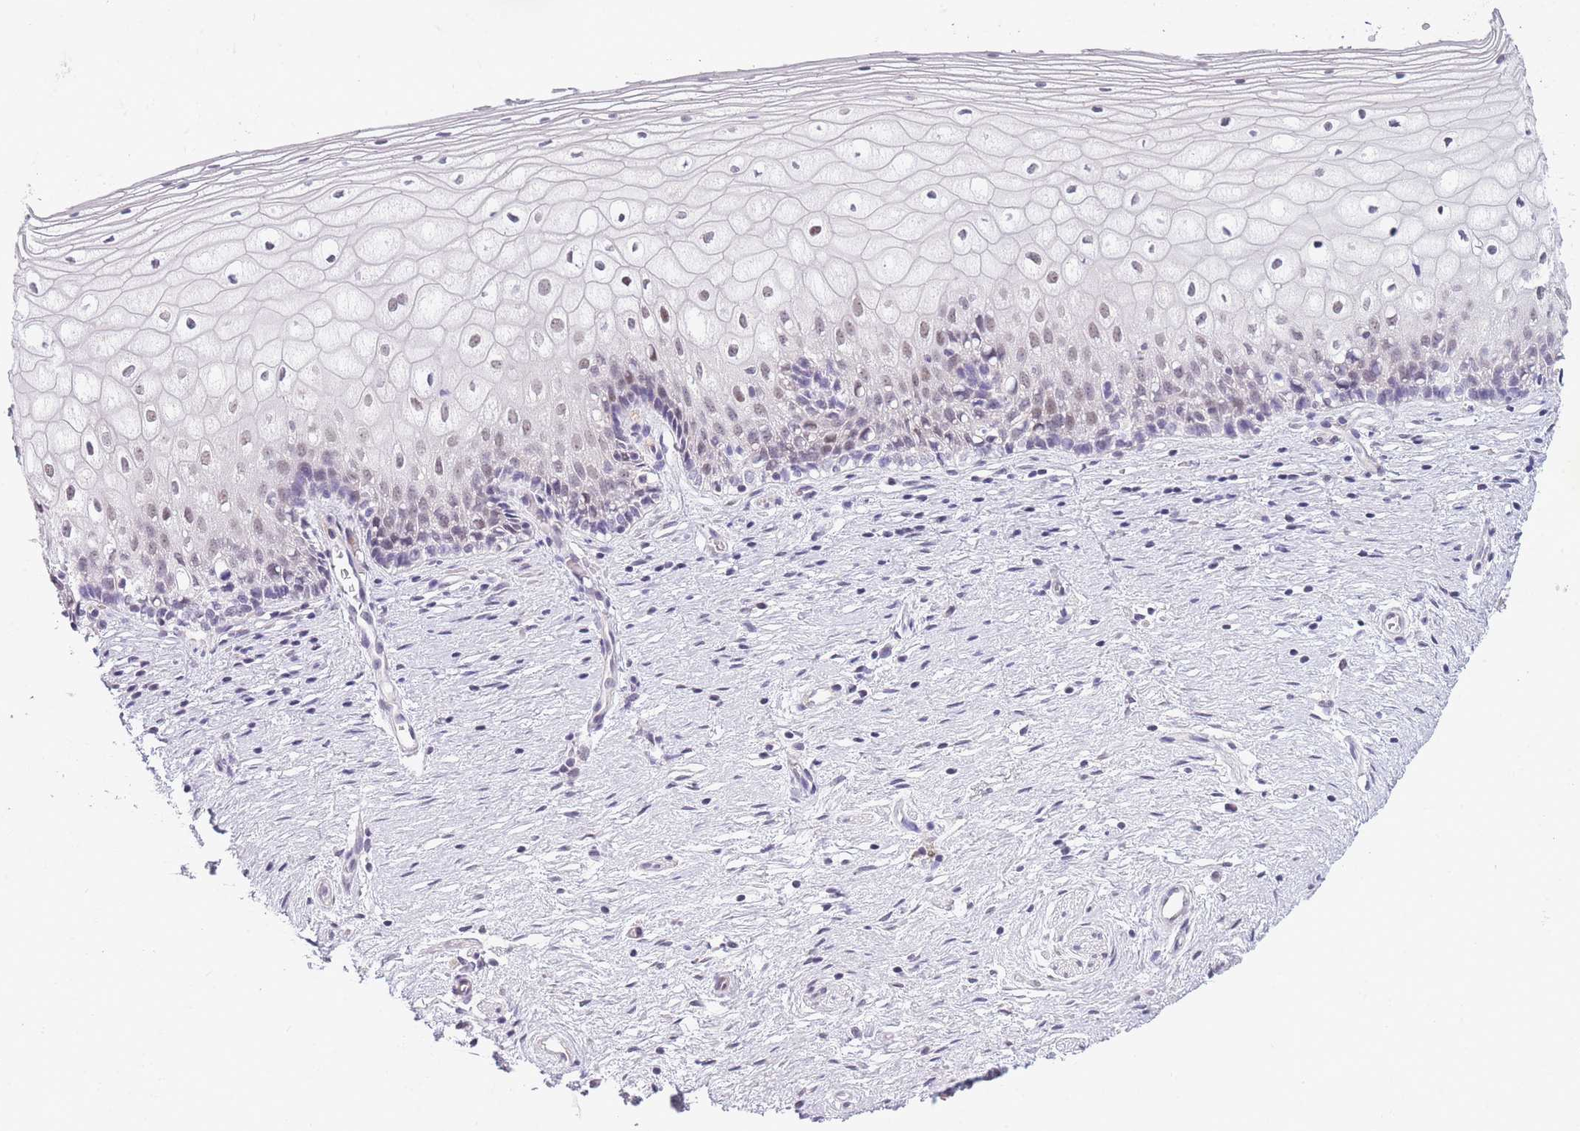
{"staining": {"intensity": "weak", "quantity": "25%-75%", "location": "nuclear"}, "tissue": "vagina", "cell_type": "Squamous epithelial cells", "image_type": "normal", "snomed": [{"axis": "morphology", "description": "Normal tissue, NOS"}, {"axis": "topography", "description": "Vagina"}], "caption": "IHC staining of normal vagina, which exhibits low levels of weak nuclear staining in approximately 25%-75% of squamous epithelial cells indicating weak nuclear protein staining. The staining was performed using DAB (brown) for protein detection and nuclei were counterstained in hematoxylin (blue).", "gene": "SIN3B", "patient": {"sex": "female", "age": 60}}